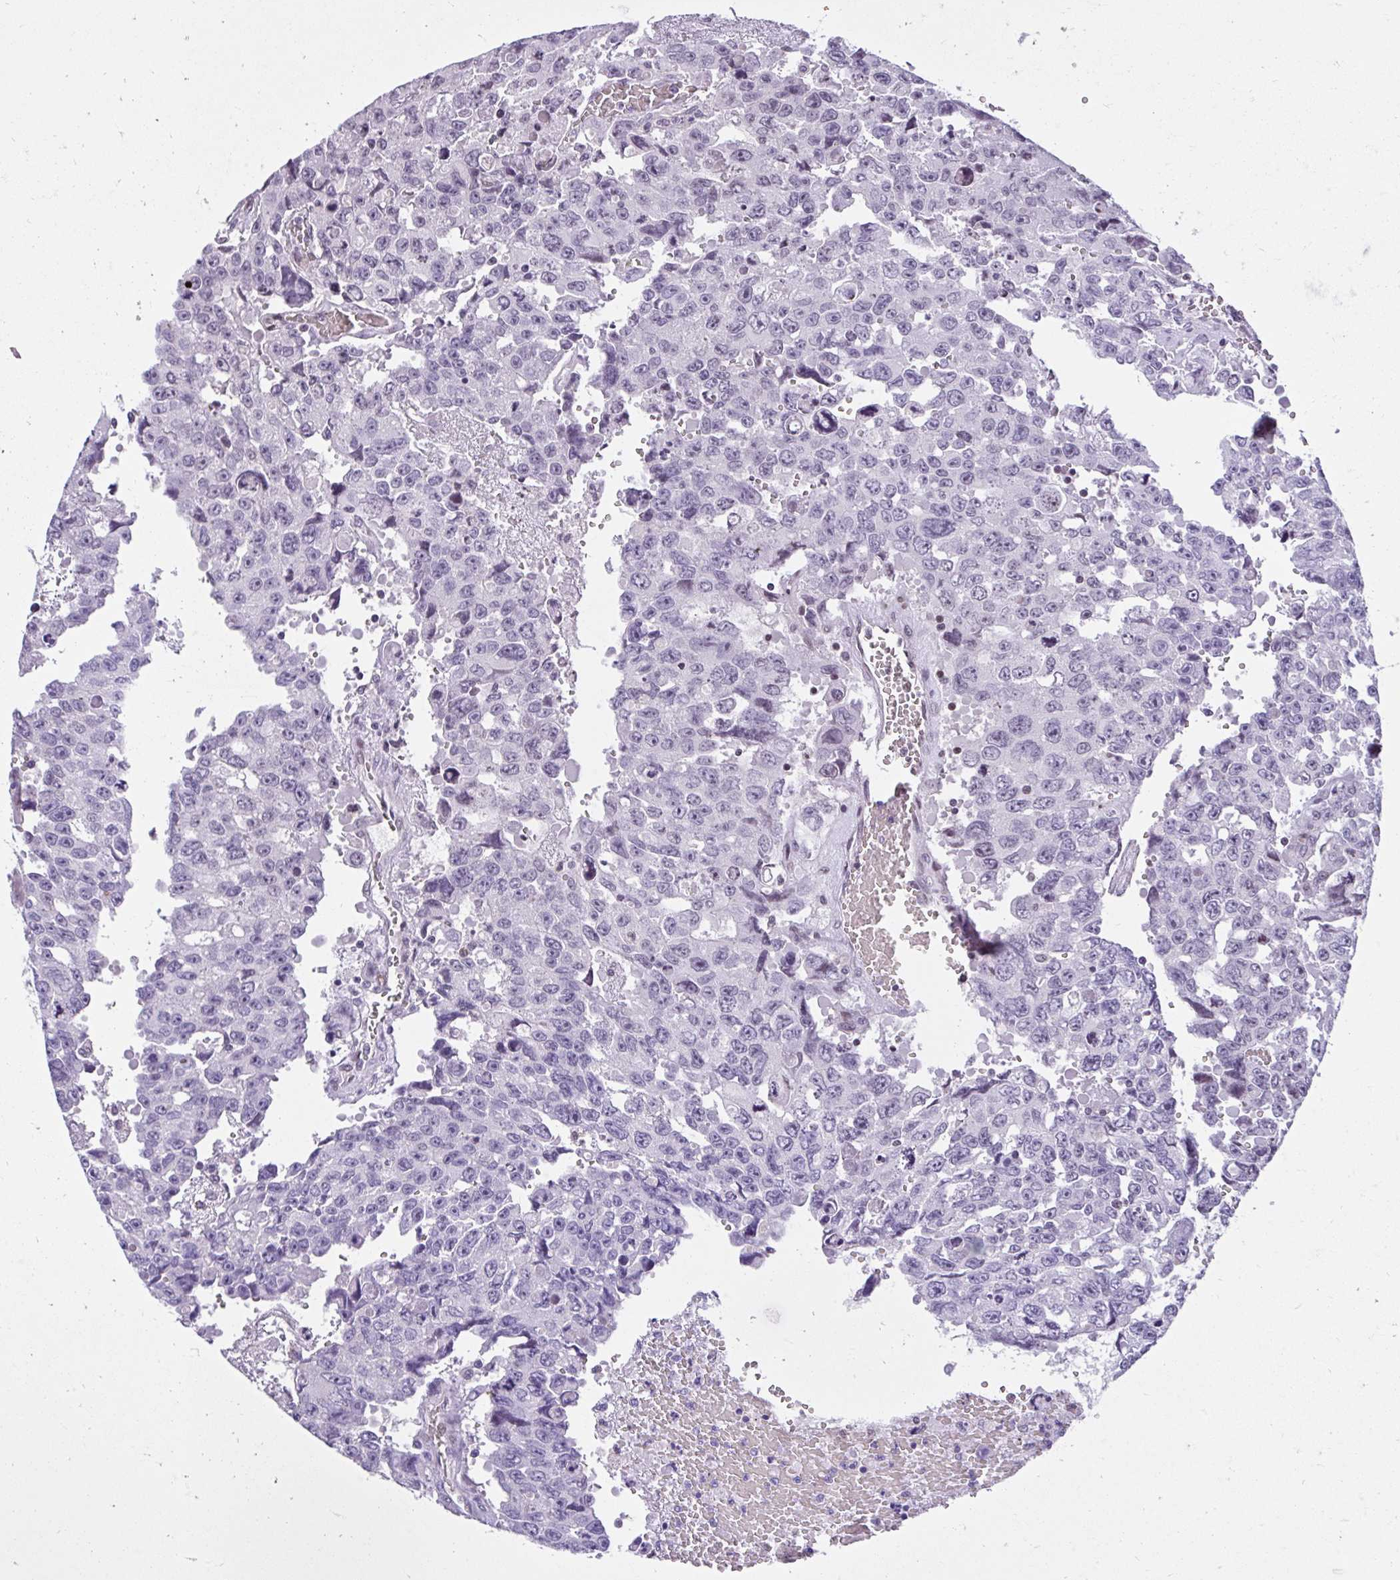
{"staining": {"intensity": "weak", "quantity": "<25%", "location": "nuclear"}, "tissue": "testis cancer", "cell_type": "Tumor cells", "image_type": "cancer", "snomed": [{"axis": "morphology", "description": "Seminoma, NOS"}, {"axis": "topography", "description": "Testis"}], "caption": "An immunohistochemistry image of testis cancer (seminoma) is shown. There is no staining in tumor cells of testis cancer (seminoma).", "gene": "NHLH2", "patient": {"sex": "male", "age": 26}}